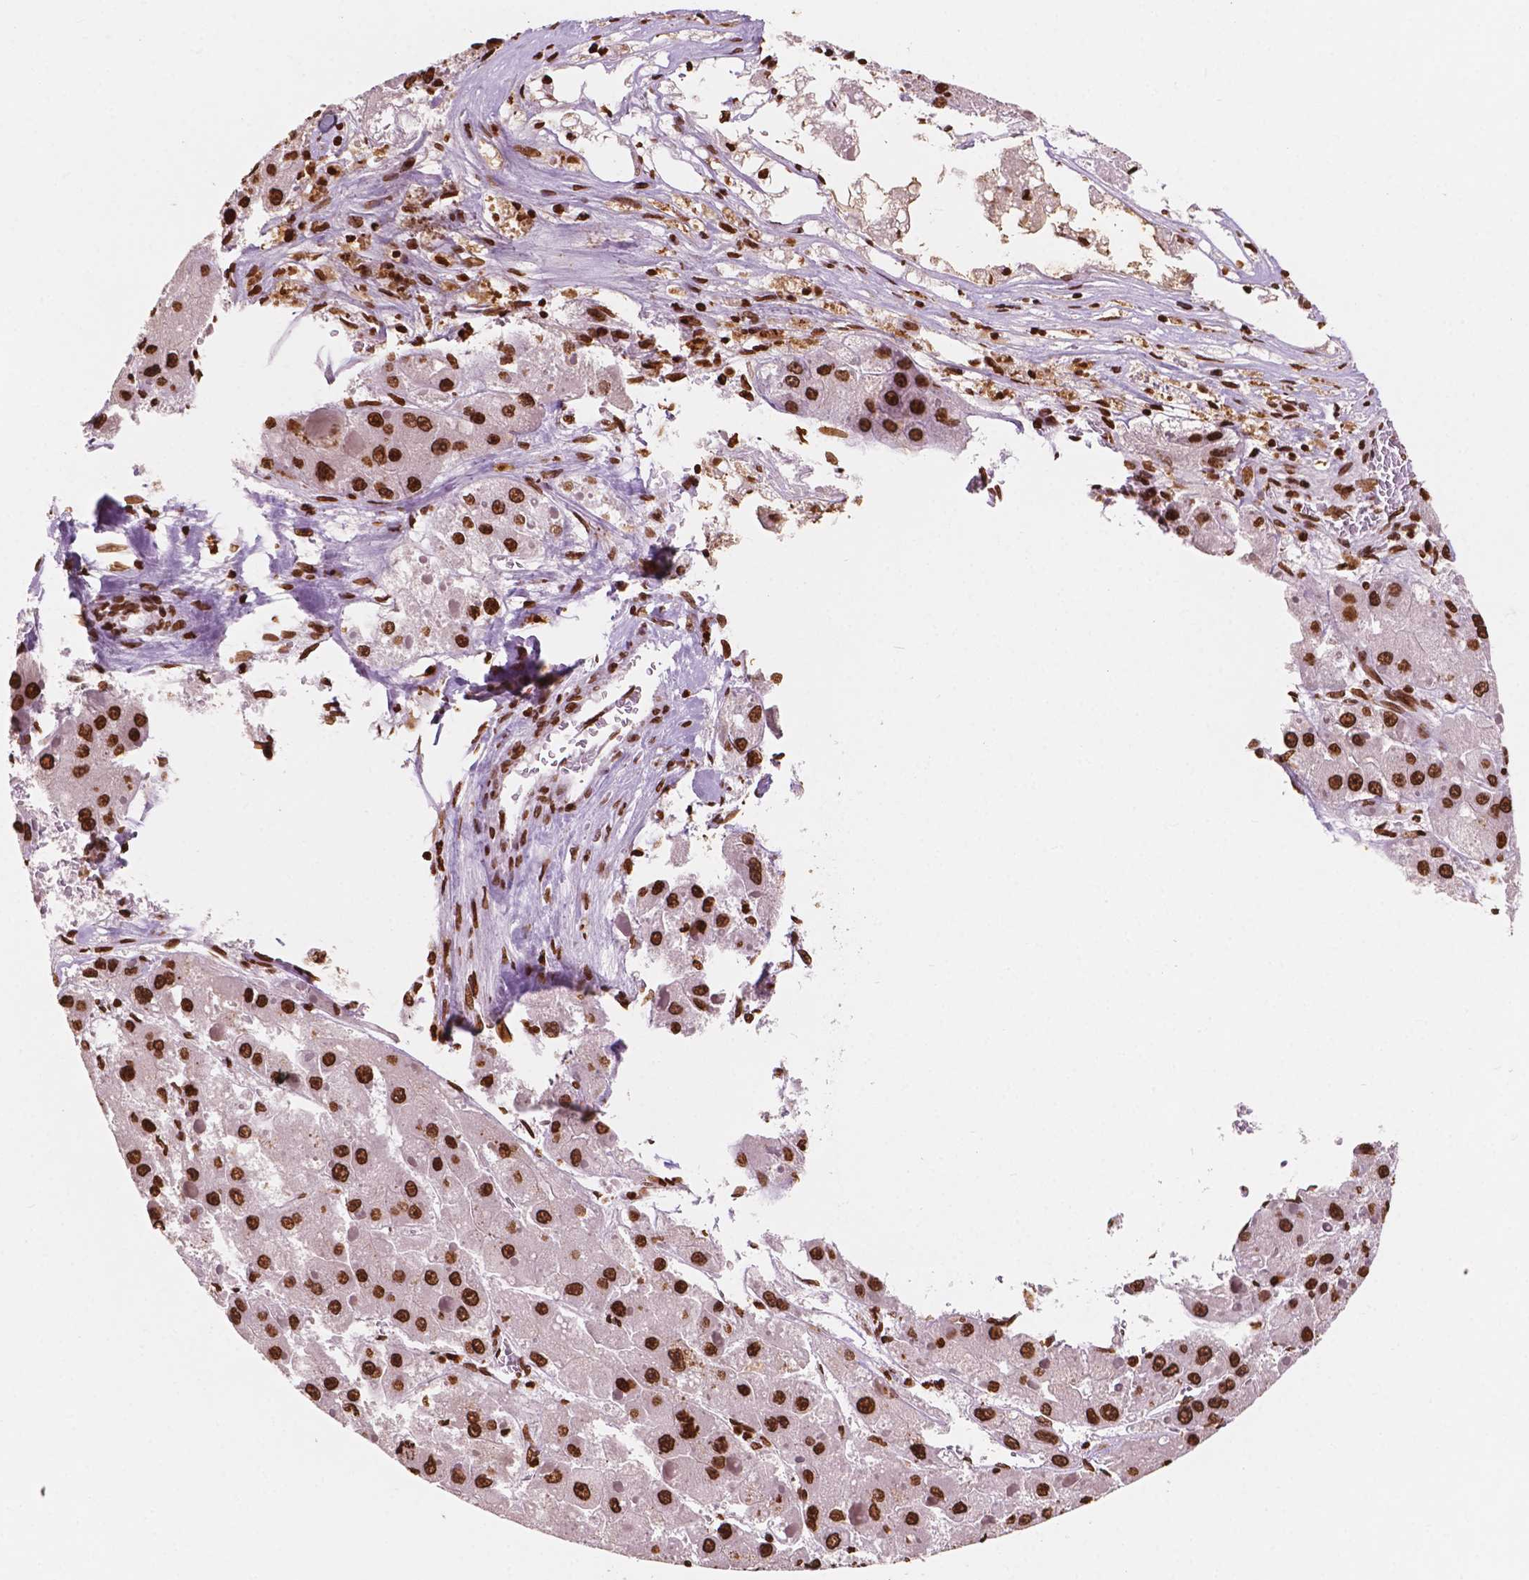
{"staining": {"intensity": "strong", "quantity": ">75%", "location": "nuclear"}, "tissue": "liver cancer", "cell_type": "Tumor cells", "image_type": "cancer", "snomed": [{"axis": "morphology", "description": "Carcinoma, Hepatocellular, NOS"}, {"axis": "topography", "description": "Liver"}], "caption": "IHC histopathology image of liver cancer (hepatocellular carcinoma) stained for a protein (brown), which exhibits high levels of strong nuclear staining in about >75% of tumor cells.", "gene": "H3C7", "patient": {"sex": "female", "age": 73}}